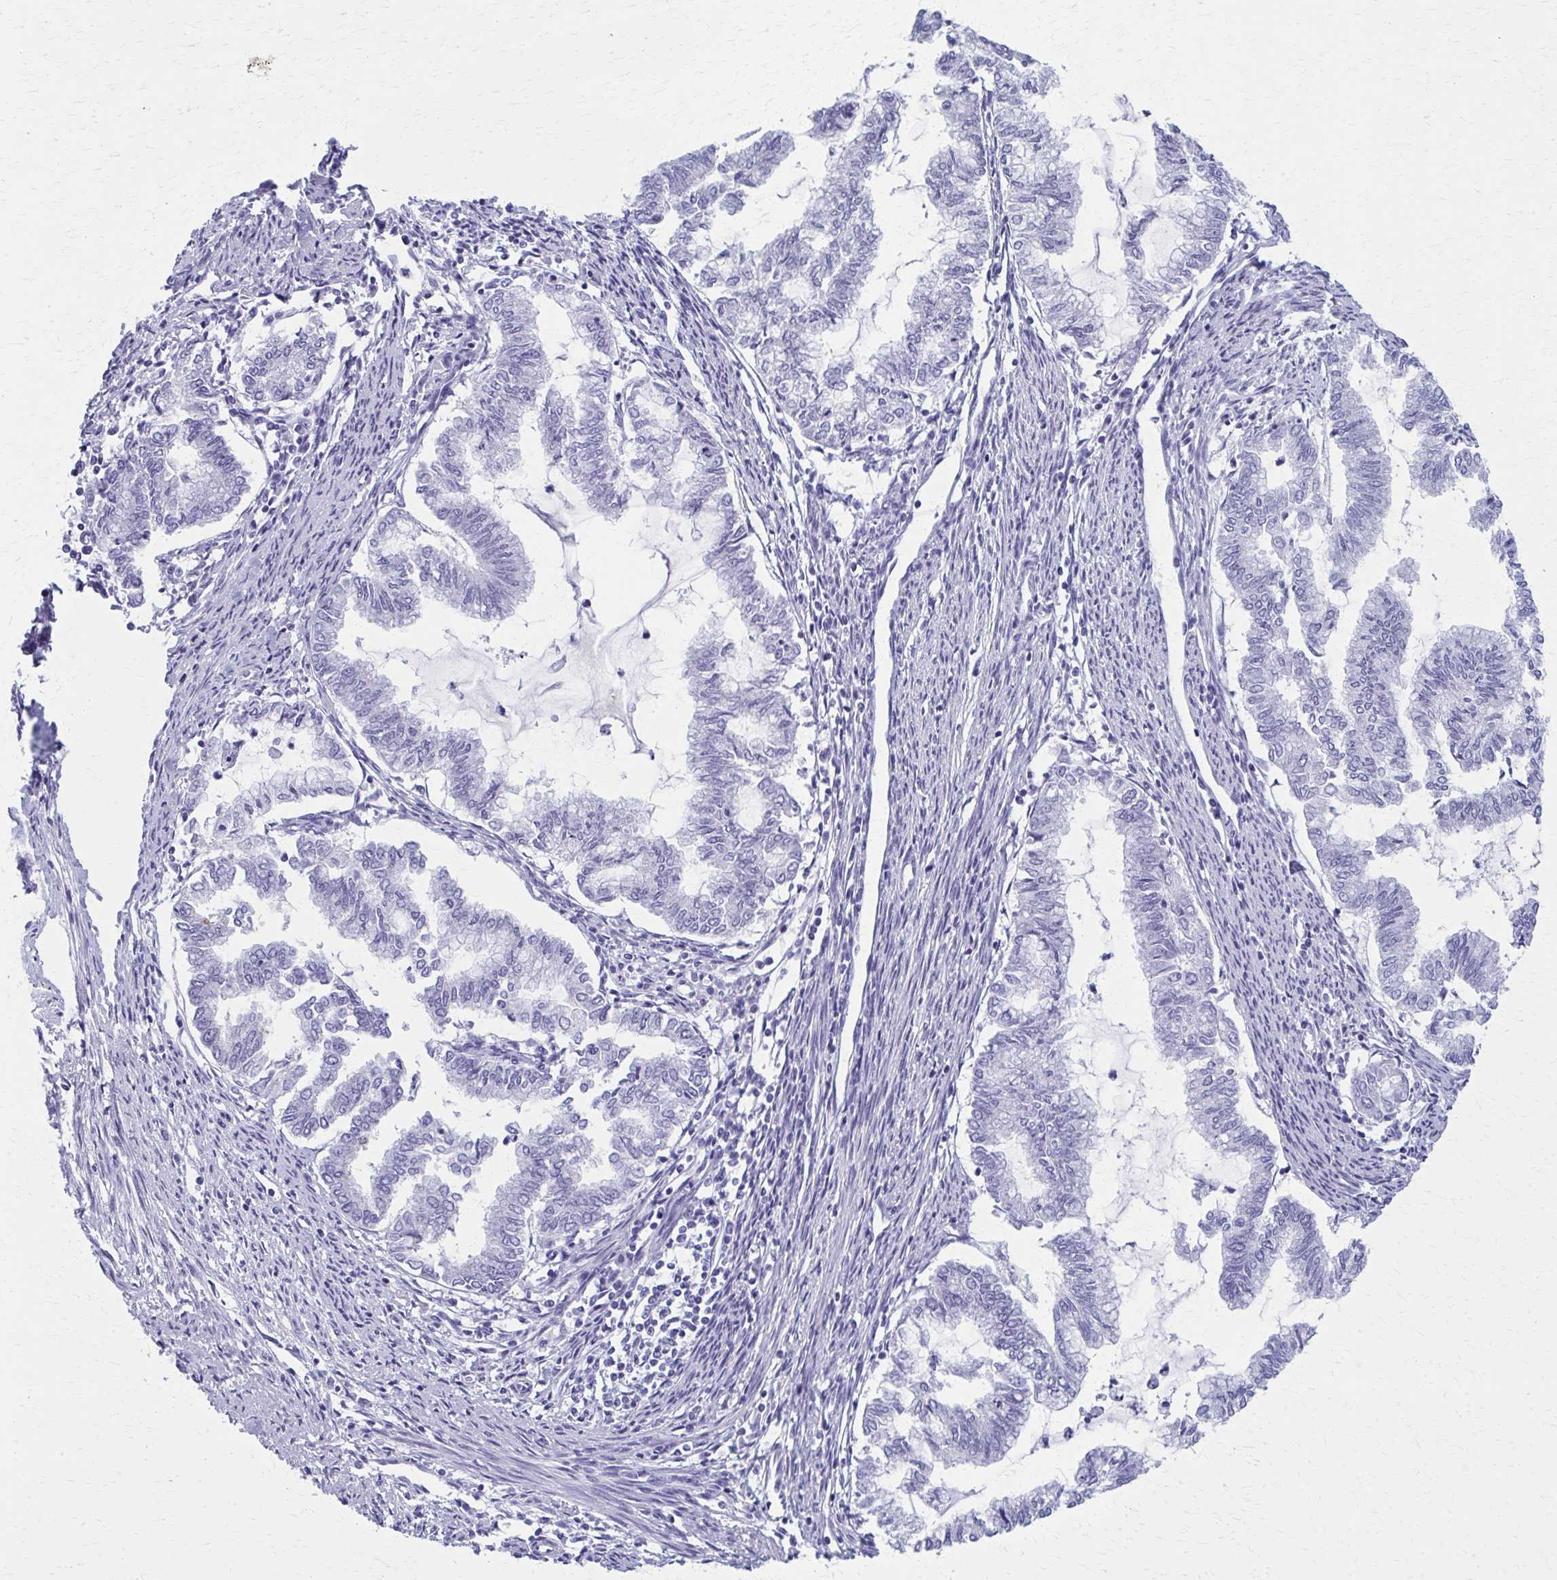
{"staining": {"intensity": "negative", "quantity": "none", "location": "none"}, "tissue": "endometrial cancer", "cell_type": "Tumor cells", "image_type": "cancer", "snomed": [{"axis": "morphology", "description": "Adenocarcinoma, NOS"}, {"axis": "topography", "description": "Endometrium"}], "caption": "High power microscopy image of an immunohistochemistry (IHC) image of endometrial cancer (adenocarcinoma), revealing no significant staining in tumor cells.", "gene": "MPLKIP", "patient": {"sex": "female", "age": 79}}